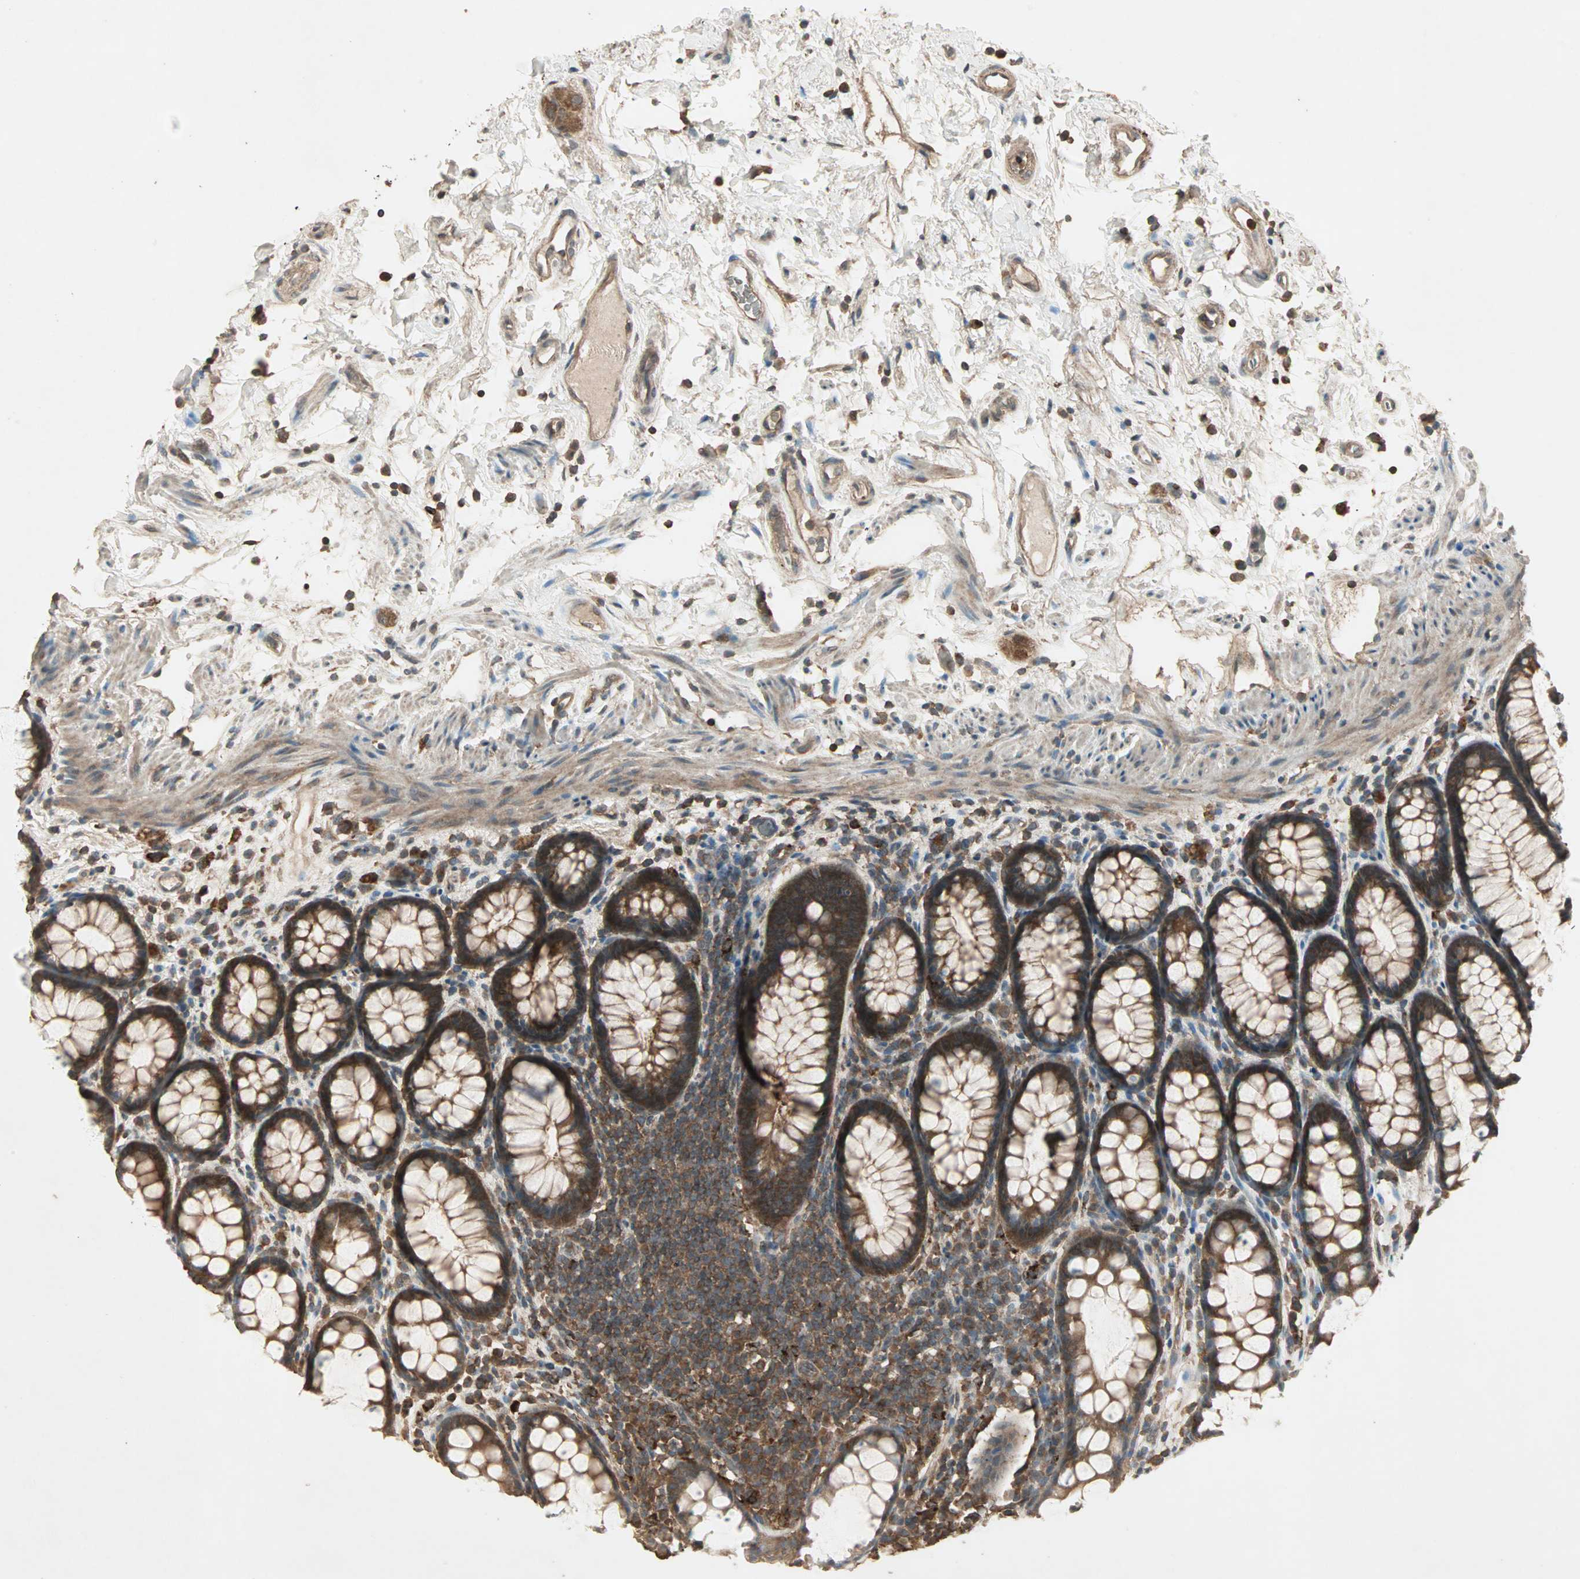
{"staining": {"intensity": "strong", "quantity": ">75%", "location": "cytoplasmic/membranous"}, "tissue": "rectum", "cell_type": "Glandular cells", "image_type": "normal", "snomed": [{"axis": "morphology", "description": "Normal tissue, NOS"}, {"axis": "topography", "description": "Rectum"}], "caption": "Normal rectum displays strong cytoplasmic/membranous positivity in approximately >75% of glandular cells, visualized by immunohistochemistry. (IHC, brightfield microscopy, high magnification).", "gene": "UBAC1", "patient": {"sex": "male", "age": 92}}